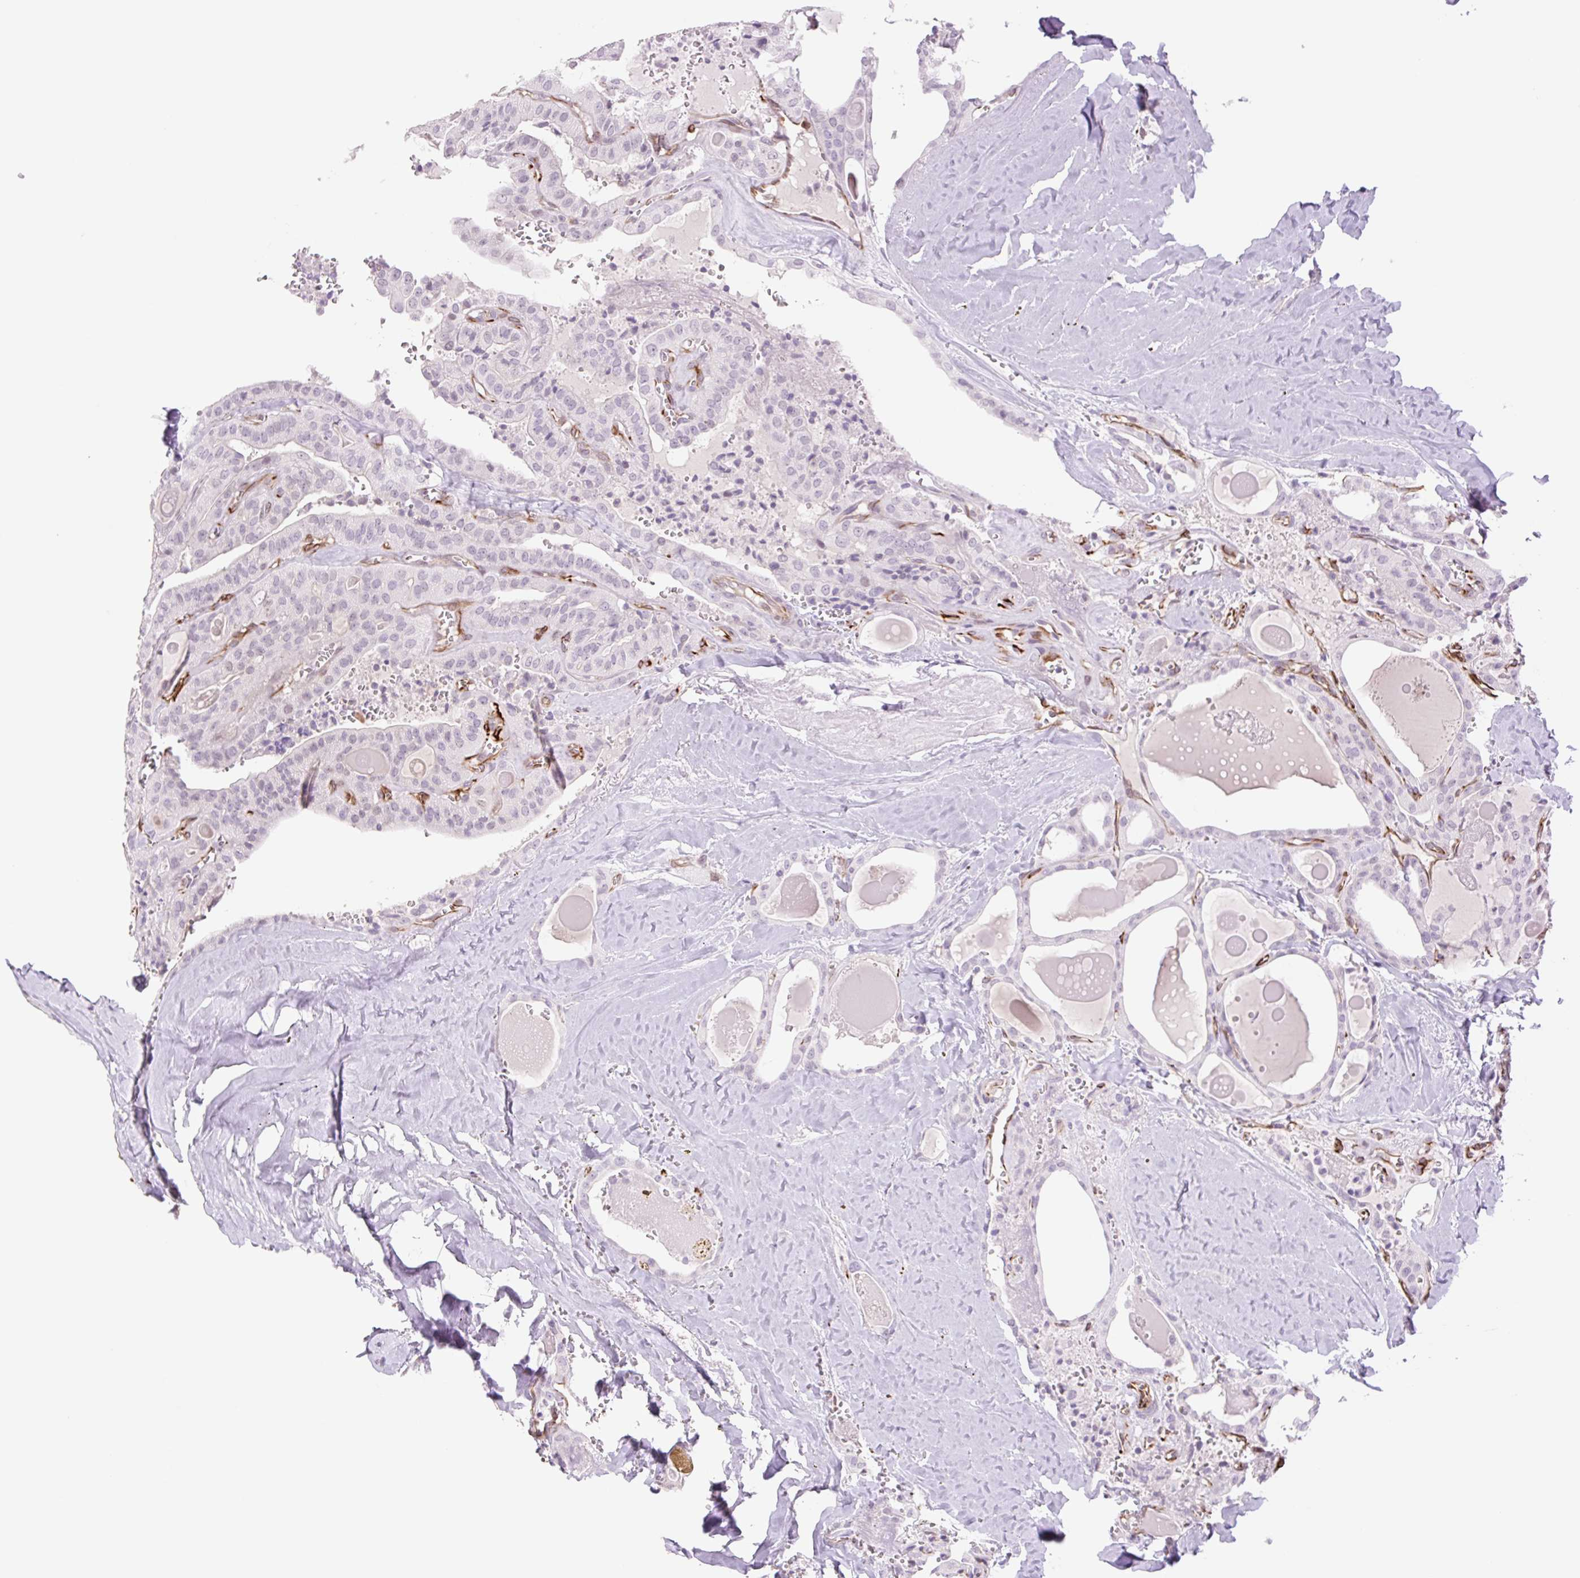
{"staining": {"intensity": "negative", "quantity": "none", "location": "none"}, "tissue": "thyroid cancer", "cell_type": "Tumor cells", "image_type": "cancer", "snomed": [{"axis": "morphology", "description": "Papillary adenocarcinoma, NOS"}, {"axis": "topography", "description": "Thyroid gland"}], "caption": "Photomicrograph shows no significant protein staining in tumor cells of papillary adenocarcinoma (thyroid).", "gene": "ZFYVE21", "patient": {"sex": "male", "age": 52}}